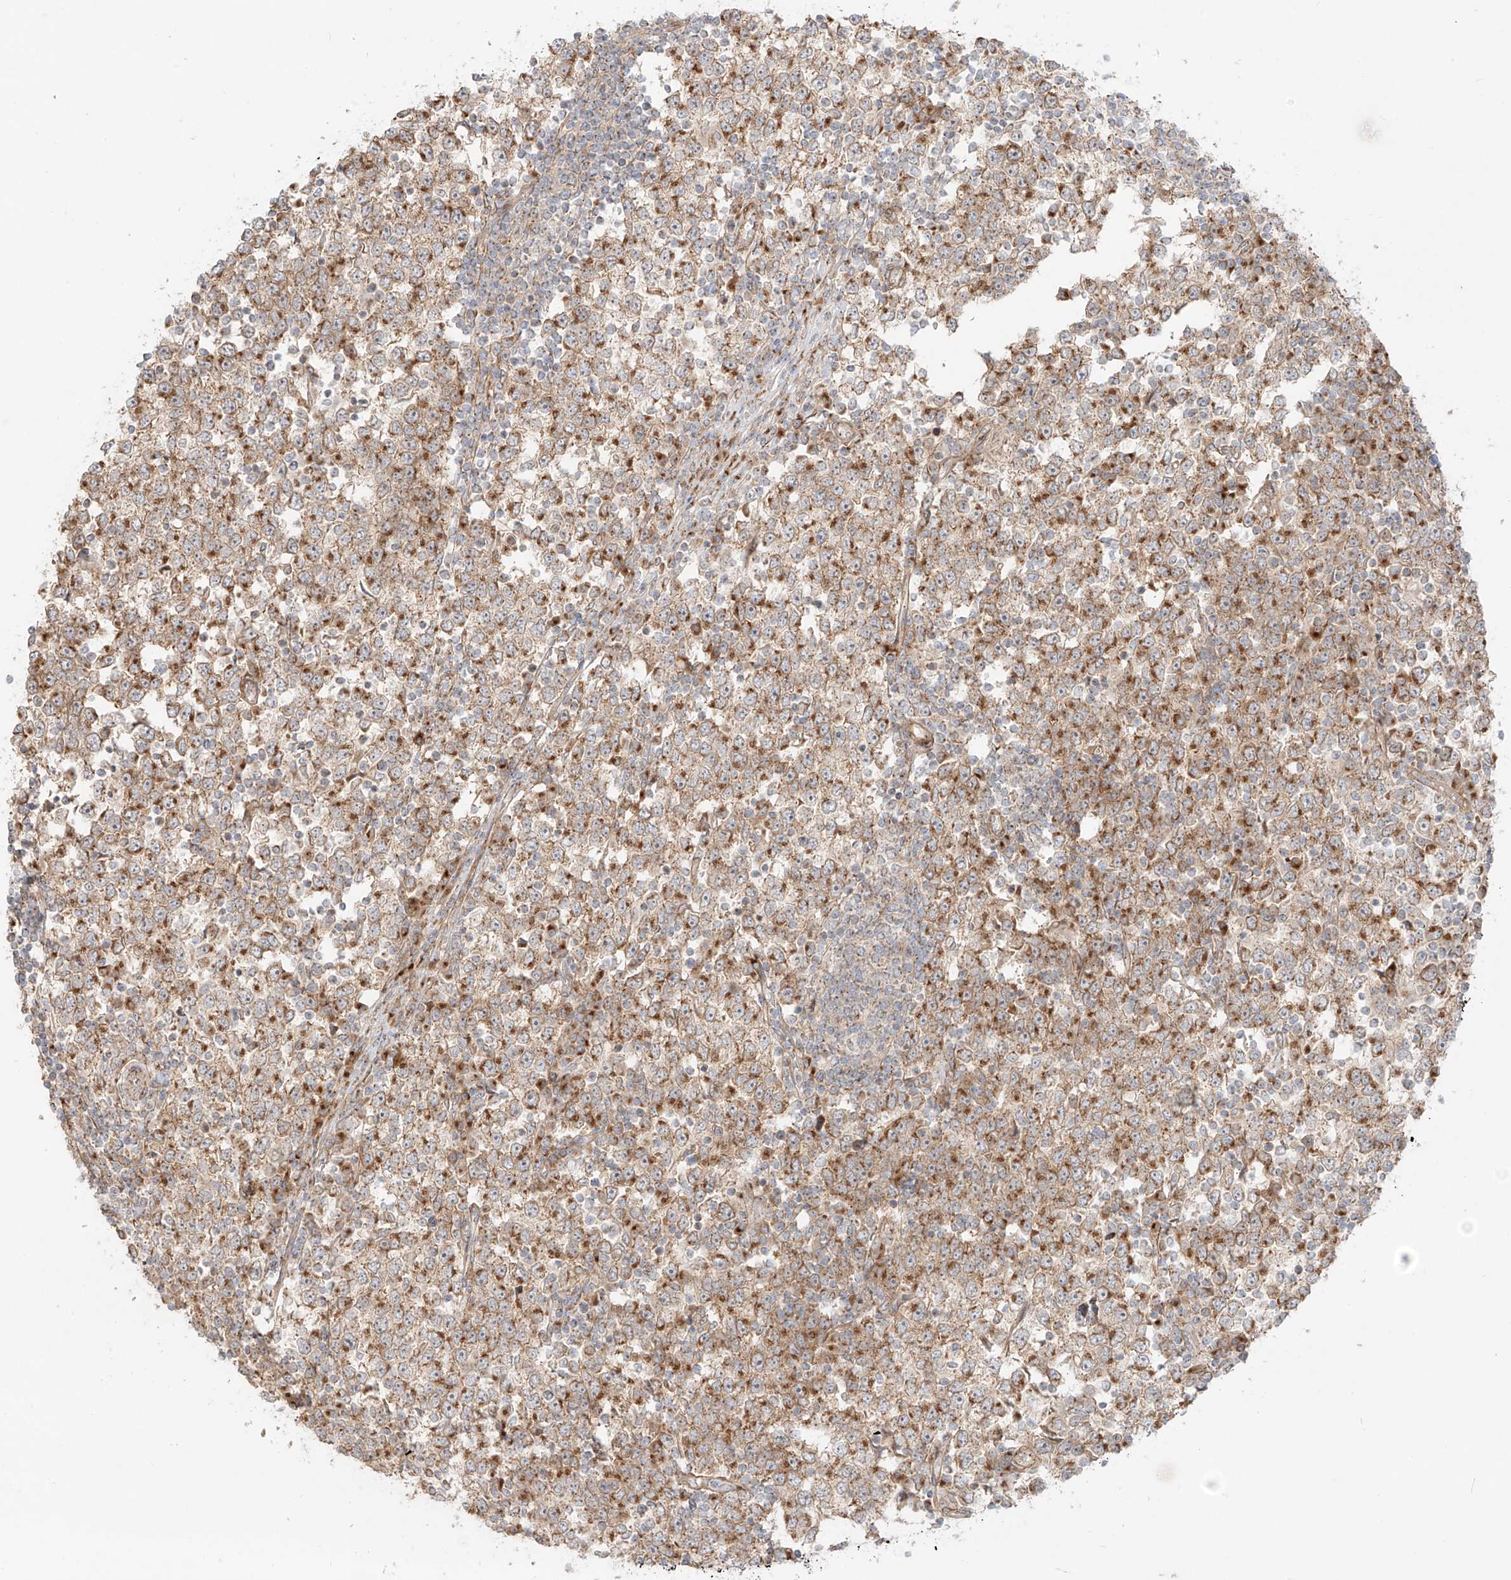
{"staining": {"intensity": "moderate", "quantity": ">75%", "location": "cytoplasmic/membranous"}, "tissue": "testis cancer", "cell_type": "Tumor cells", "image_type": "cancer", "snomed": [{"axis": "morphology", "description": "Seminoma, NOS"}, {"axis": "topography", "description": "Testis"}], "caption": "Immunohistochemistry histopathology image of testis cancer (seminoma) stained for a protein (brown), which exhibits medium levels of moderate cytoplasmic/membranous staining in approximately >75% of tumor cells.", "gene": "ZNF287", "patient": {"sex": "male", "age": 65}}